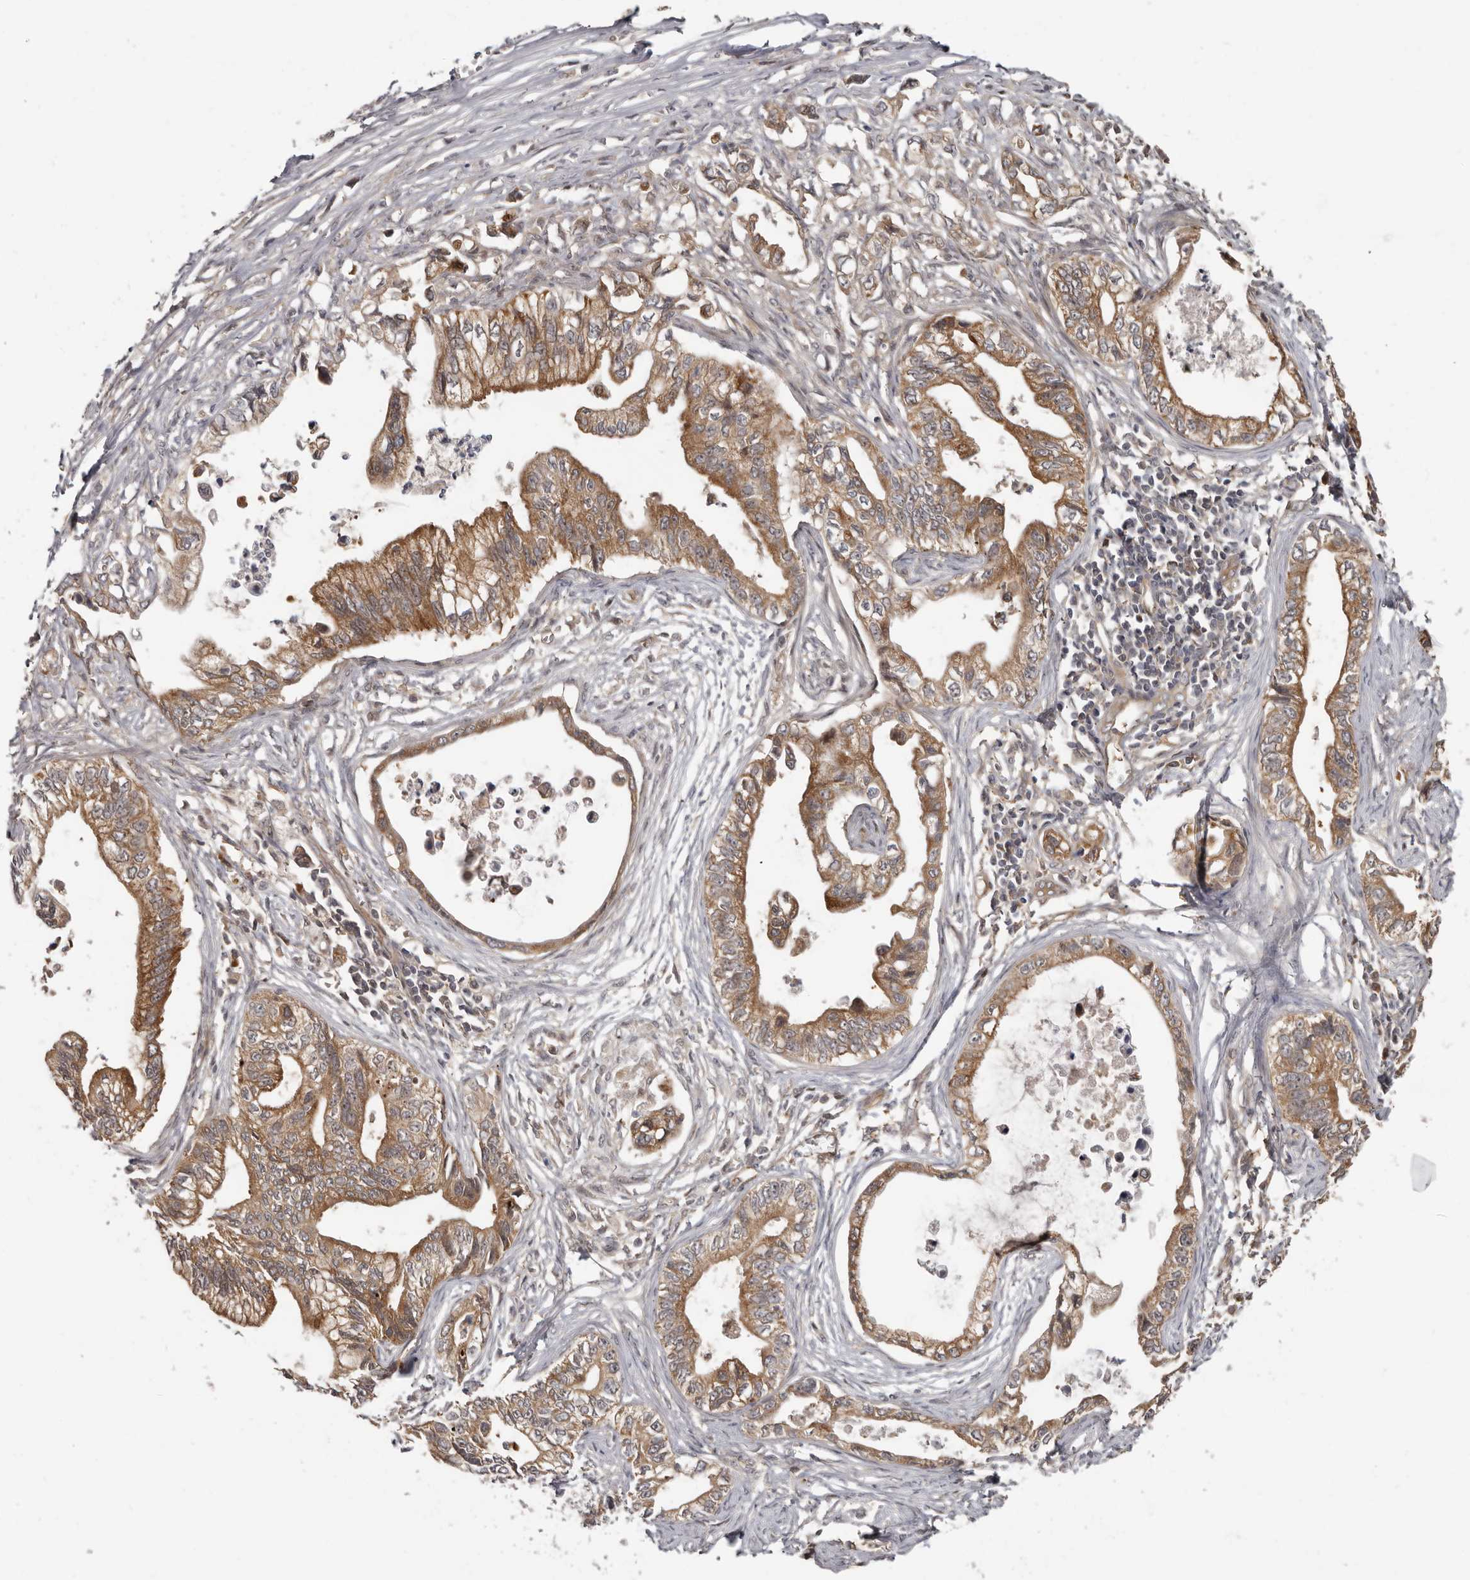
{"staining": {"intensity": "moderate", "quantity": ">75%", "location": "cytoplasmic/membranous"}, "tissue": "pancreatic cancer", "cell_type": "Tumor cells", "image_type": "cancer", "snomed": [{"axis": "morphology", "description": "Adenocarcinoma, NOS"}, {"axis": "topography", "description": "Pancreas"}], "caption": "This is a micrograph of immunohistochemistry staining of pancreatic cancer, which shows moderate expression in the cytoplasmic/membranous of tumor cells.", "gene": "BAD", "patient": {"sex": "male", "age": 56}}